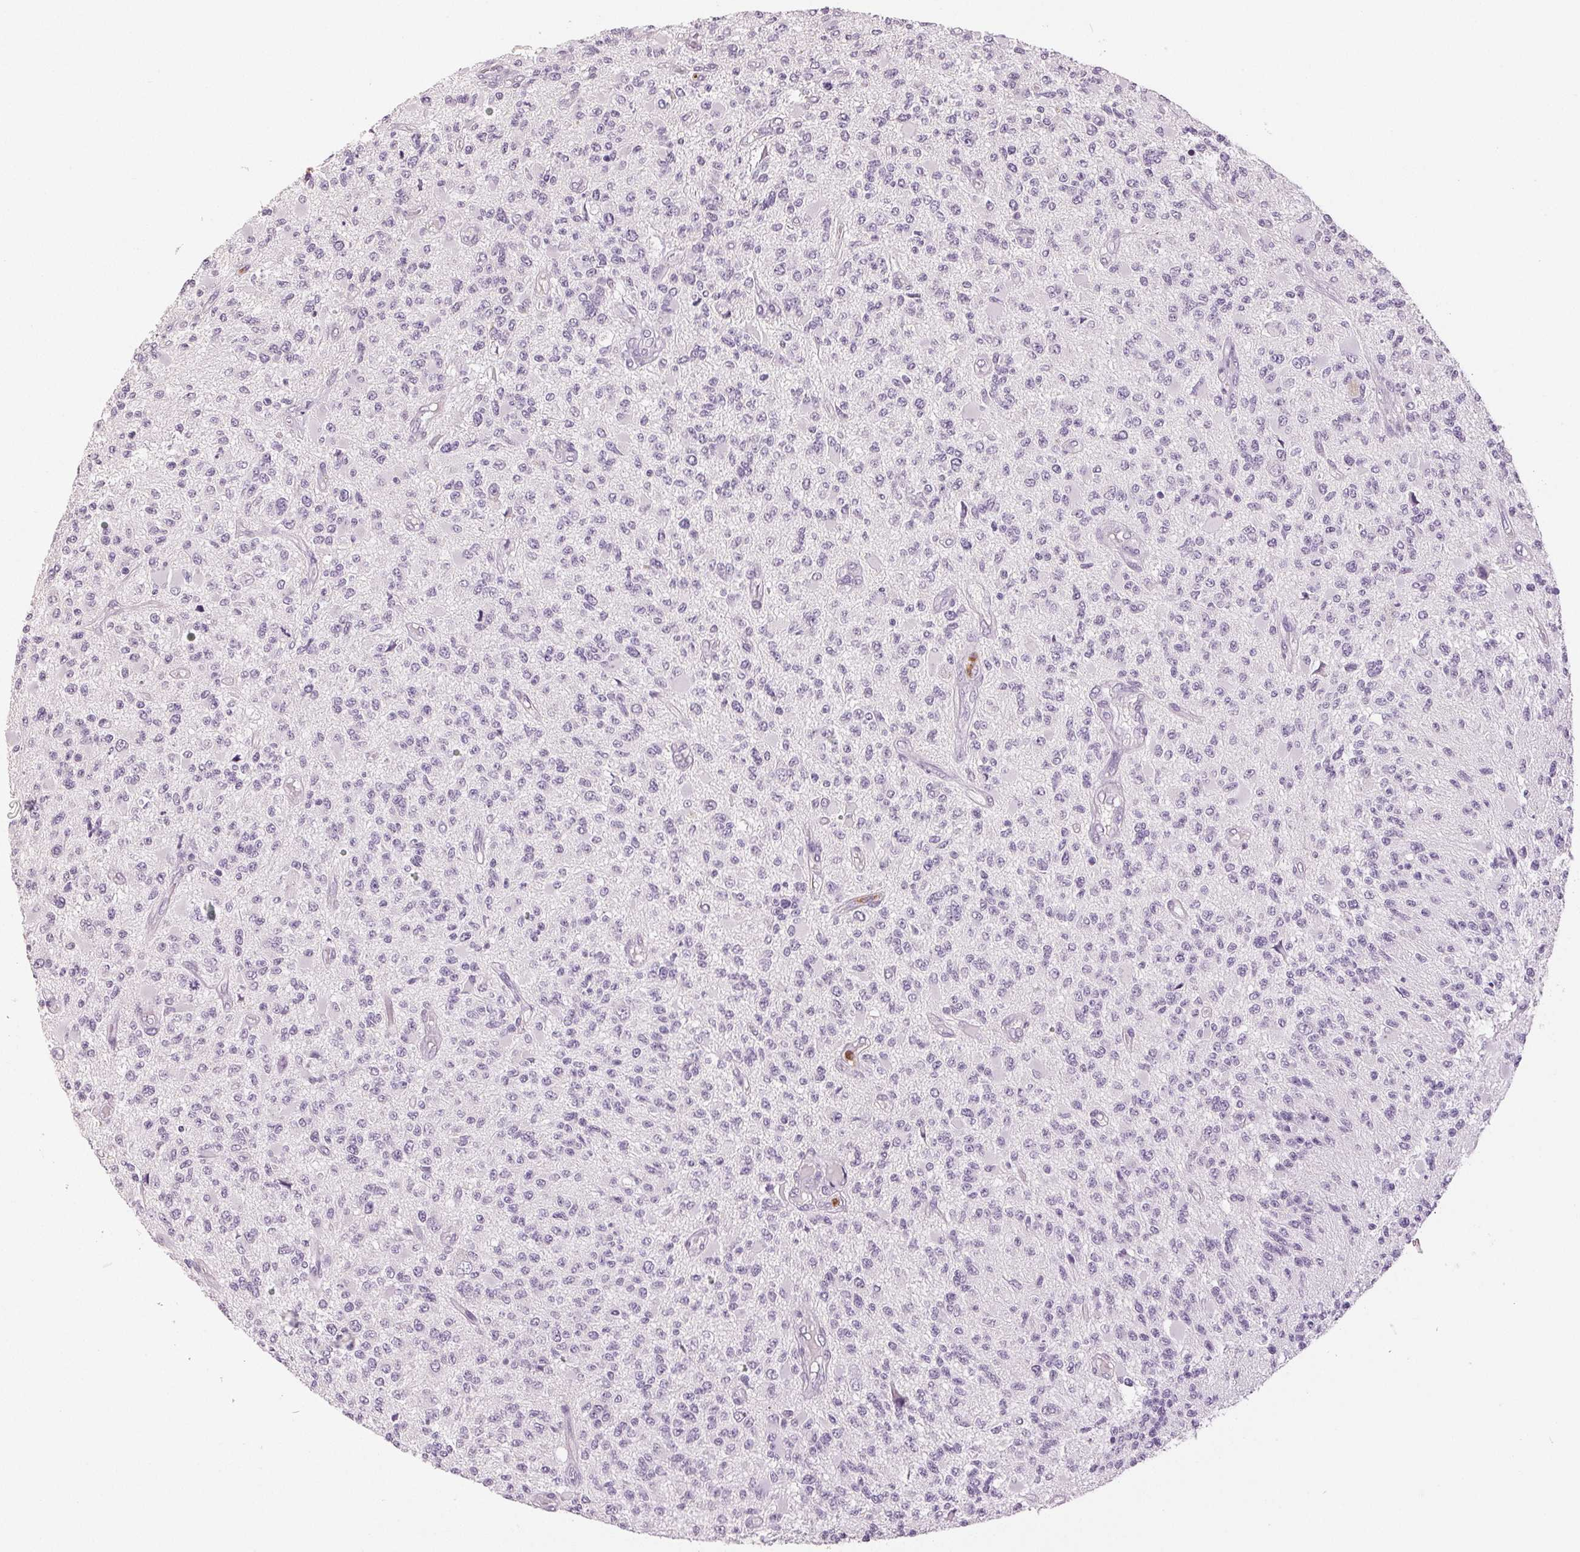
{"staining": {"intensity": "negative", "quantity": "none", "location": "none"}, "tissue": "glioma", "cell_type": "Tumor cells", "image_type": "cancer", "snomed": [{"axis": "morphology", "description": "Glioma, malignant, High grade"}, {"axis": "topography", "description": "Brain"}], "caption": "There is no significant staining in tumor cells of malignant glioma (high-grade).", "gene": "LTF", "patient": {"sex": "female", "age": 63}}